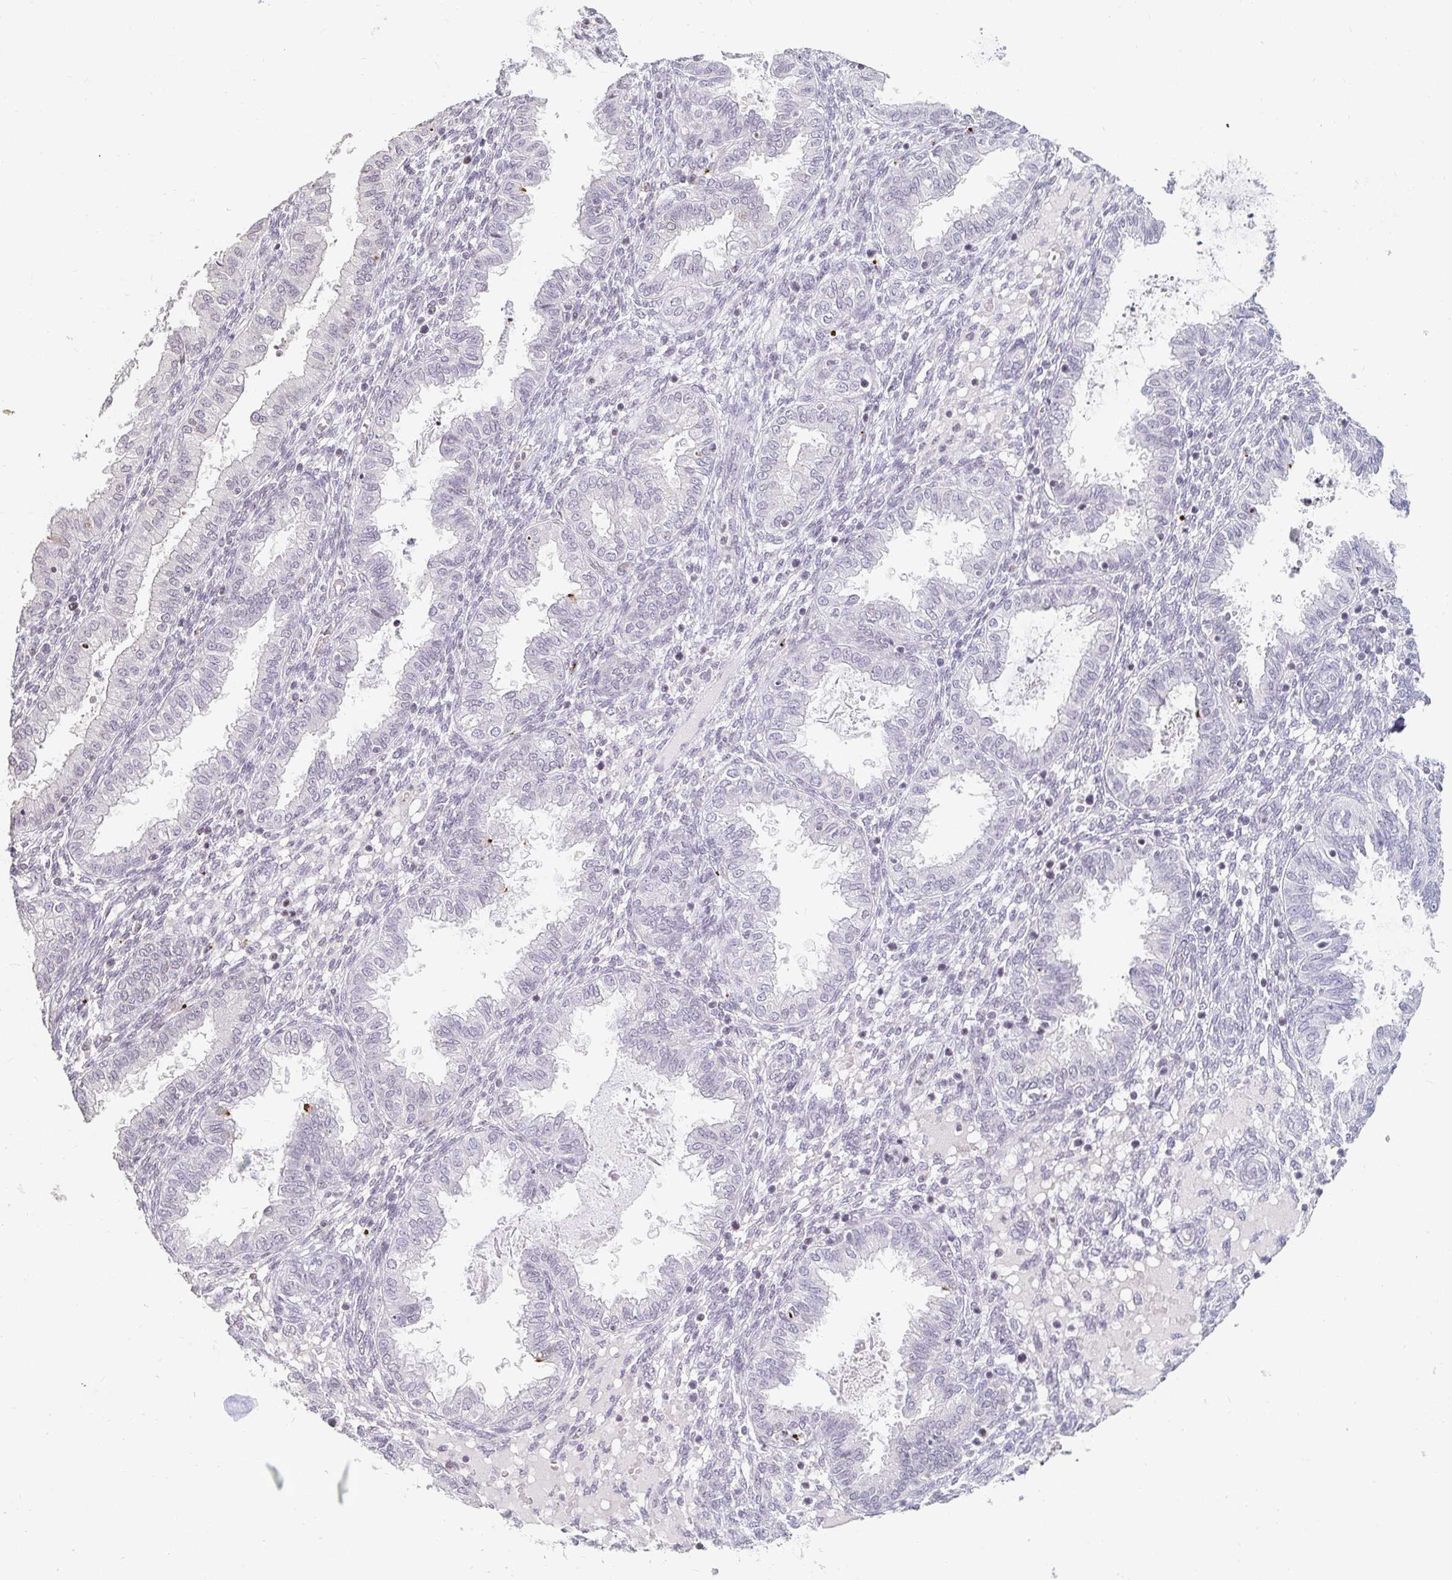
{"staining": {"intensity": "negative", "quantity": "none", "location": "none"}, "tissue": "endometrium", "cell_type": "Cells in endometrial stroma", "image_type": "normal", "snomed": [{"axis": "morphology", "description": "Normal tissue, NOS"}, {"axis": "topography", "description": "Endometrium"}], "caption": "DAB (3,3'-diaminobenzidine) immunohistochemical staining of unremarkable endometrium demonstrates no significant expression in cells in endometrial stroma. Brightfield microscopy of immunohistochemistry stained with DAB (brown) and hematoxylin (blue), captured at high magnification.", "gene": "NME9", "patient": {"sex": "female", "age": 33}}